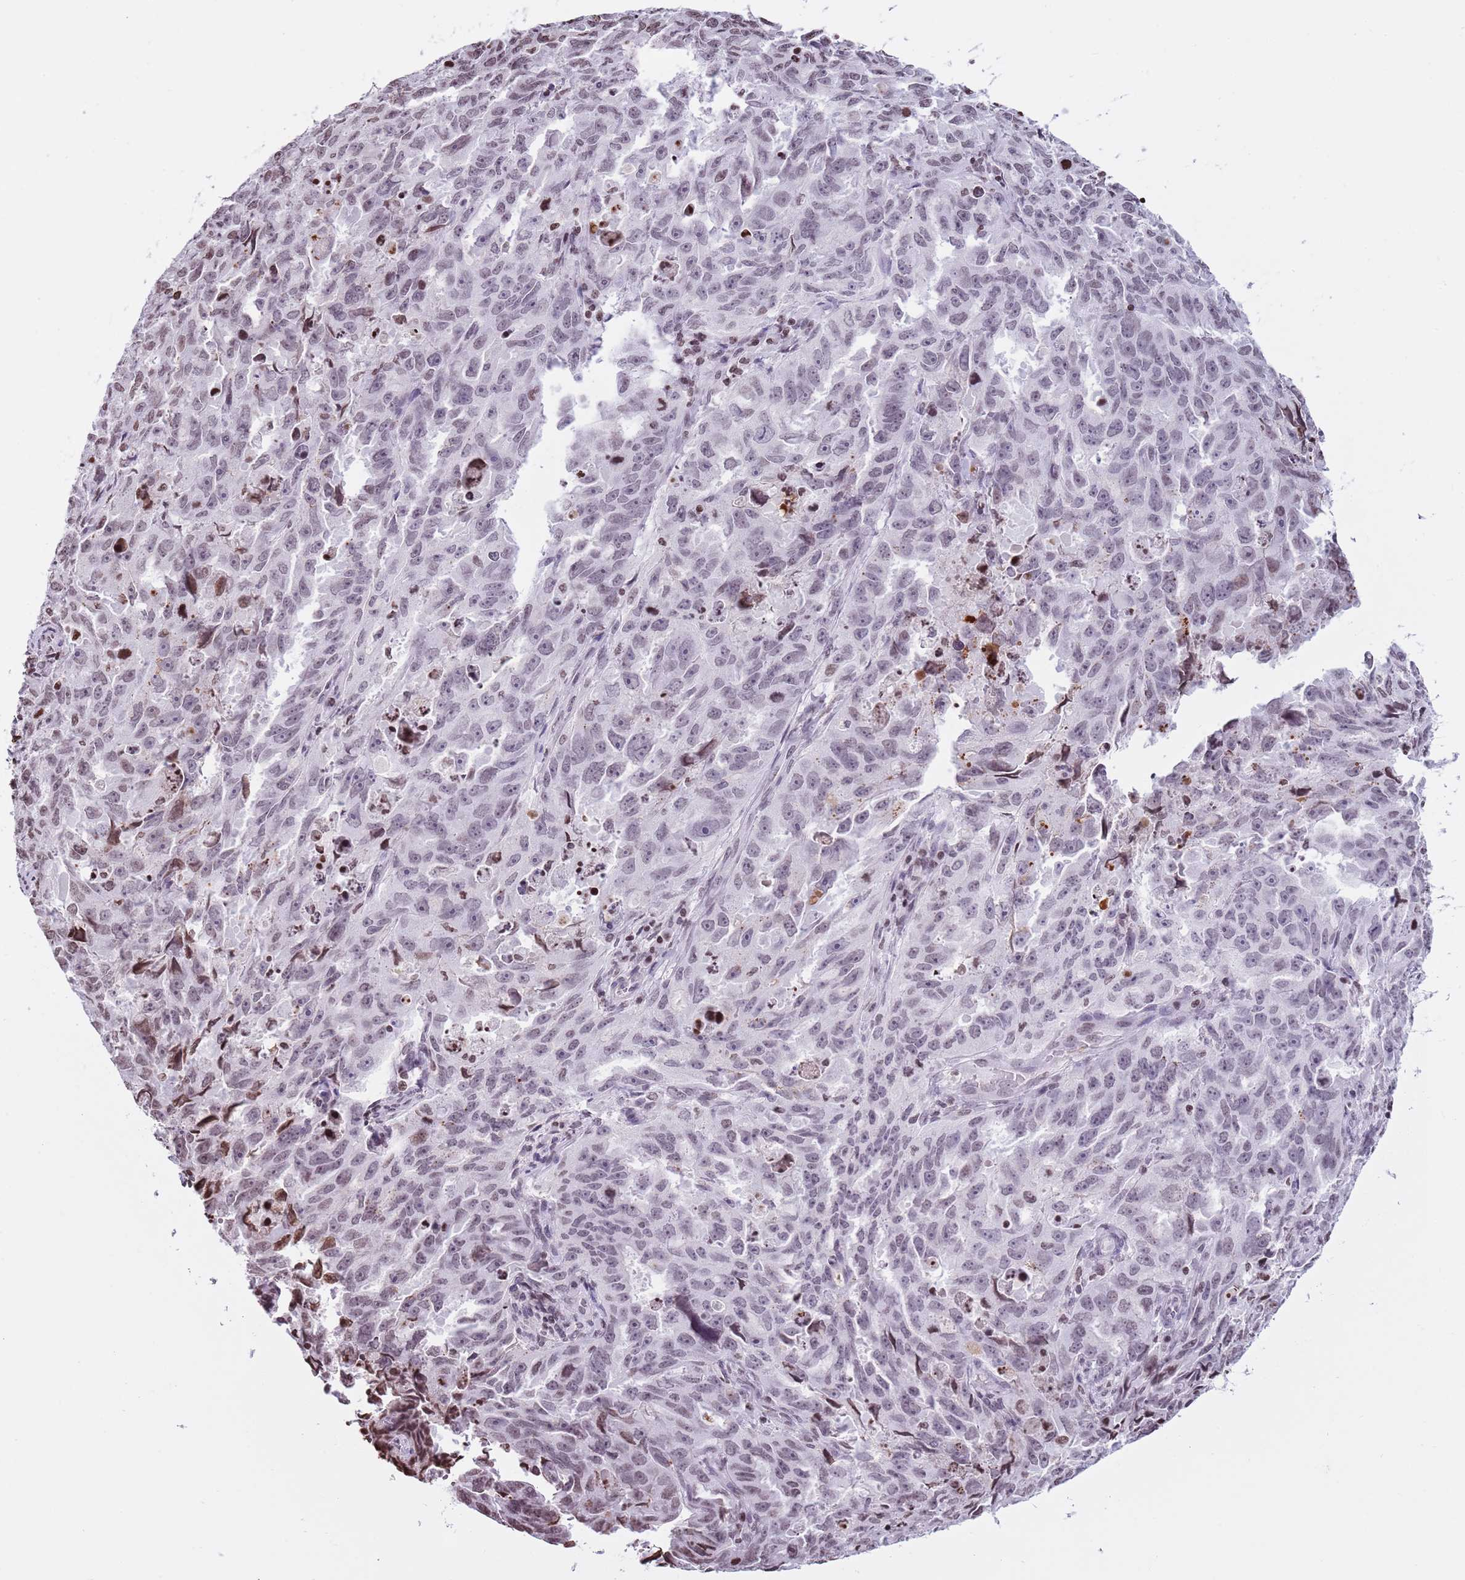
{"staining": {"intensity": "moderate", "quantity": "<25%", "location": "nuclear"}, "tissue": "endometrial cancer", "cell_type": "Tumor cells", "image_type": "cancer", "snomed": [{"axis": "morphology", "description": "Adenocarcinoma, NOS"}, {"axis": "topography", "description": "Endometrium"}], "caption": "IHC (DAB) staining of endometrial adenocarcinoma demonstrates moderate nuclear protein staining in about <25% of tumor cells.", "gene": "KPNA3", "patient": {"sex": "female", "age": 65}}